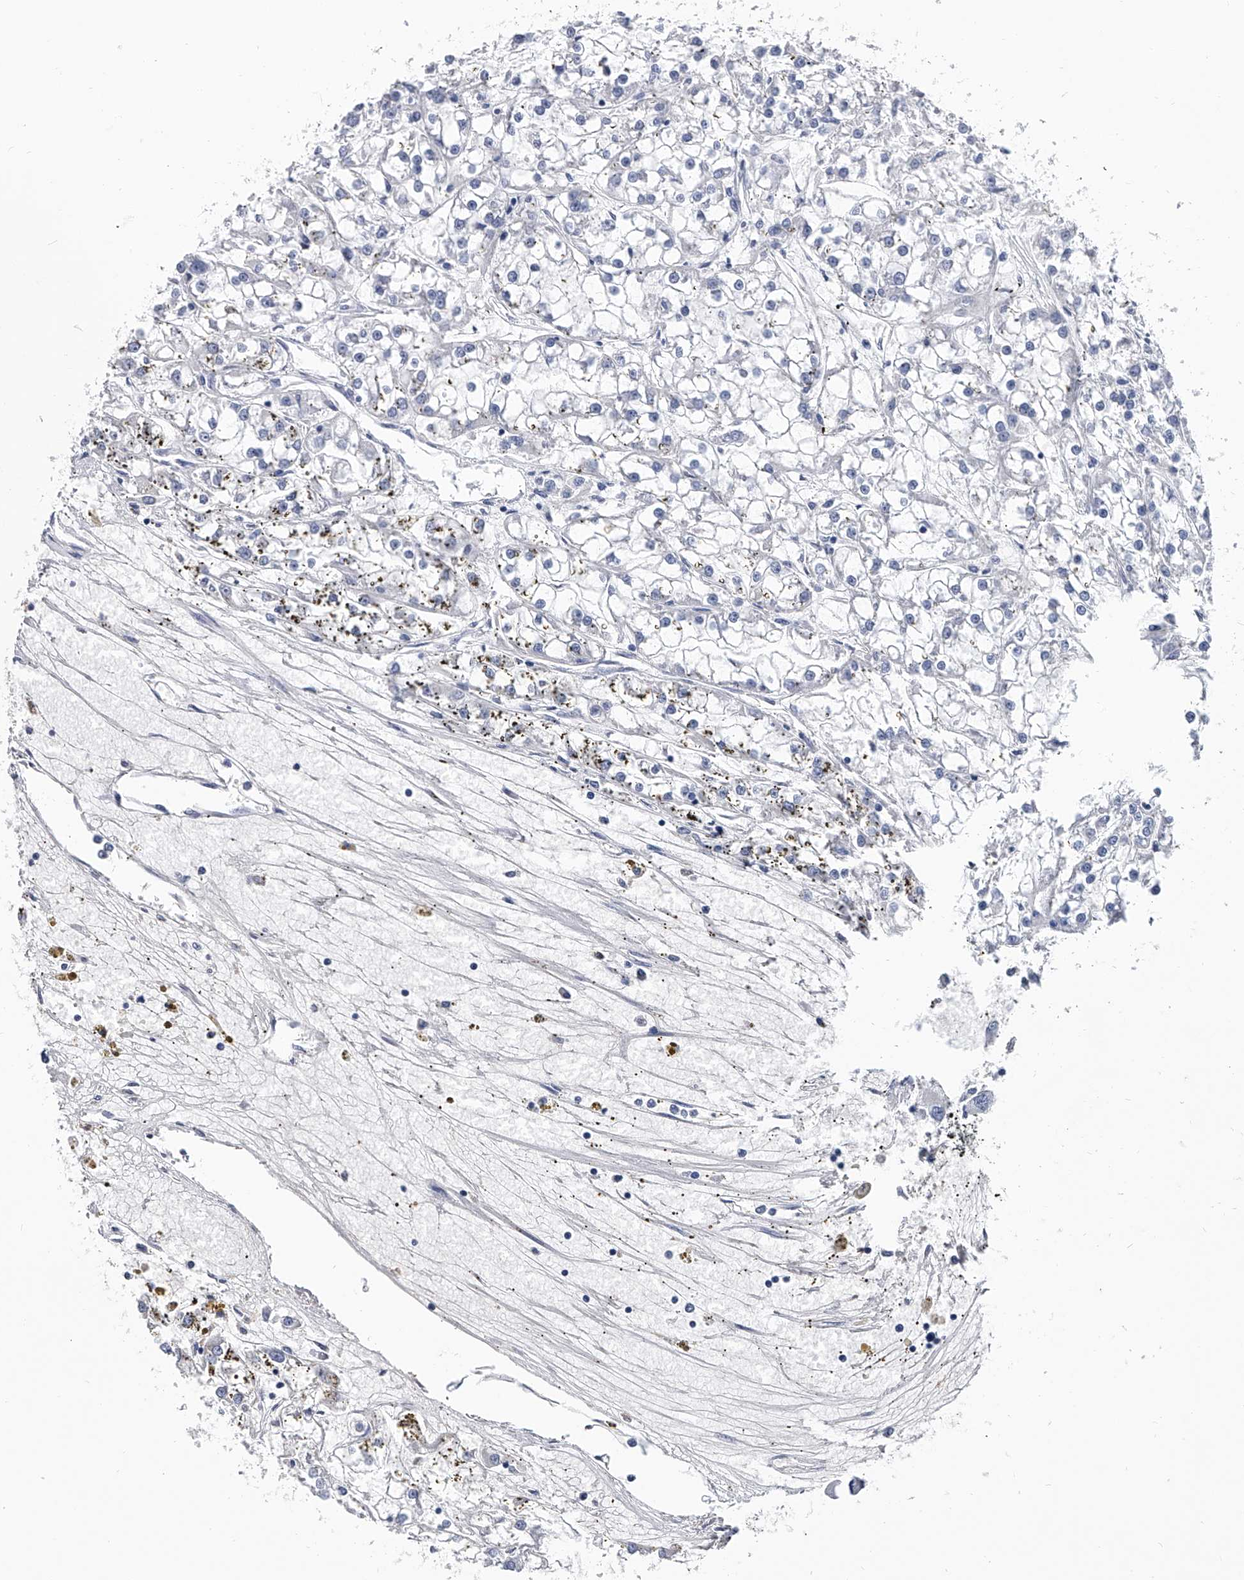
{"staining": {"intensity": "negative", "quantity": "none", "location": "none"}, "tissue": "renal cancer", "cell_type": "Tumor cells", "image_type": "cancer", "snomed": [{"axis": "morphology", "description": "Adenocarcinoma, NOS"}, {"axis": "topography", "description": "Kidney"}], "caption": "Immunohistochemistry (IHC) photomicrograph of renal cancer stained for a protein (brown), which shows no expression in tumor cells.", "gene": "EFCAB7", "patient": {"sex": "female", "age": 52}}